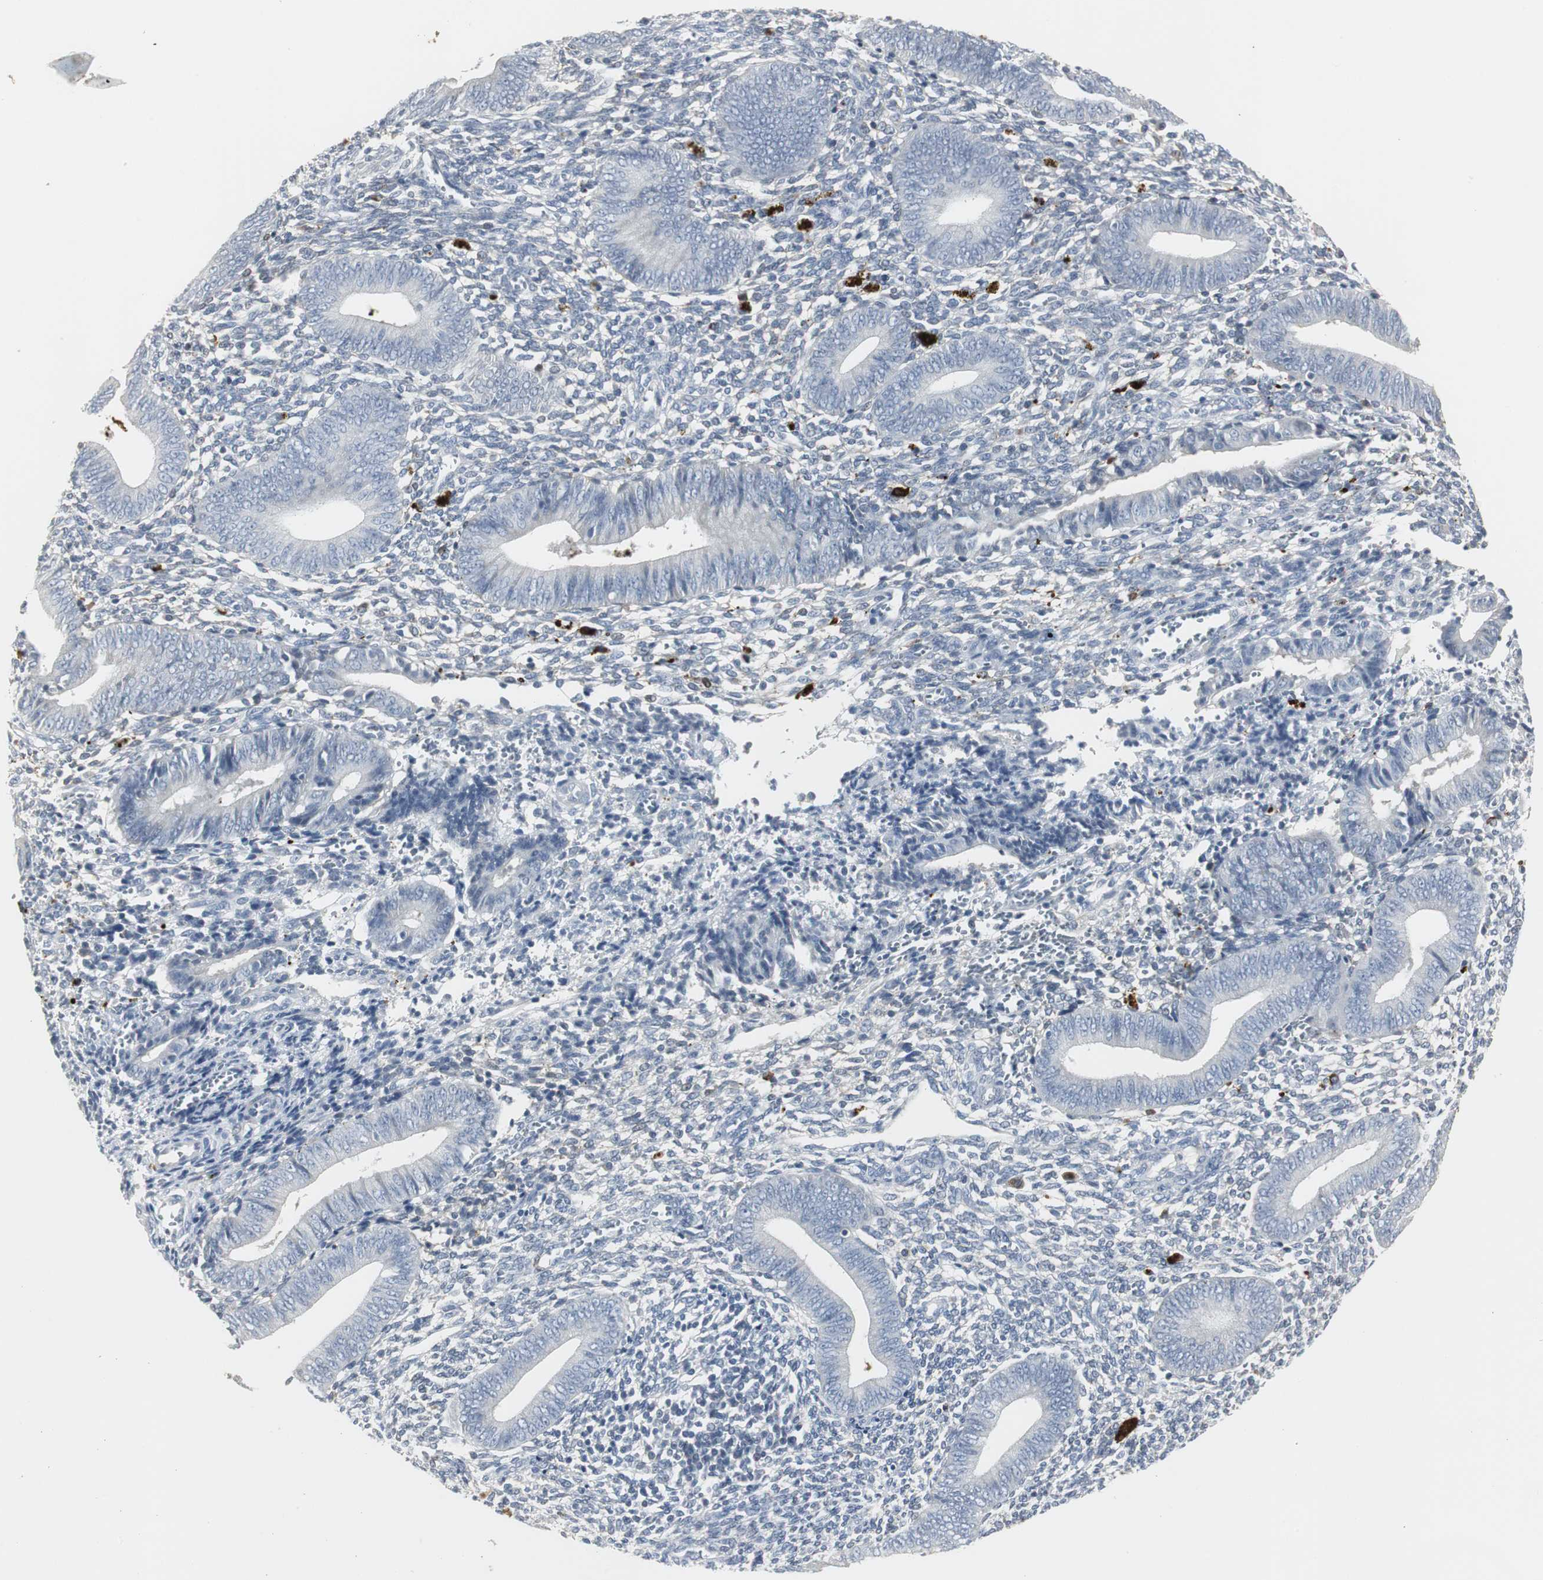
{"staining": {"intensity": "negative", "quantity": "none", "location": "none"}, "tissue": "endometrium", "cell_type": "Cells in endometrial stroma", "image_type": "normal", "snomed": [{"axis": "morphology", "description": "Normal tissue, NOS"}, {"axis": "topography", "description": "Uterus"}, {"axis": "topography", "description": "Endometrium"}], "caption": "A photomicrograph of human endometrium is negative for staining in cells in endometrial stroma. (Brightfield microscopy of DAB (3,3'-diaminobenzidine) immunohistochemistry at high magnification).", "gene": "PI15", "patient": {"sex": "female", "age": 33}}